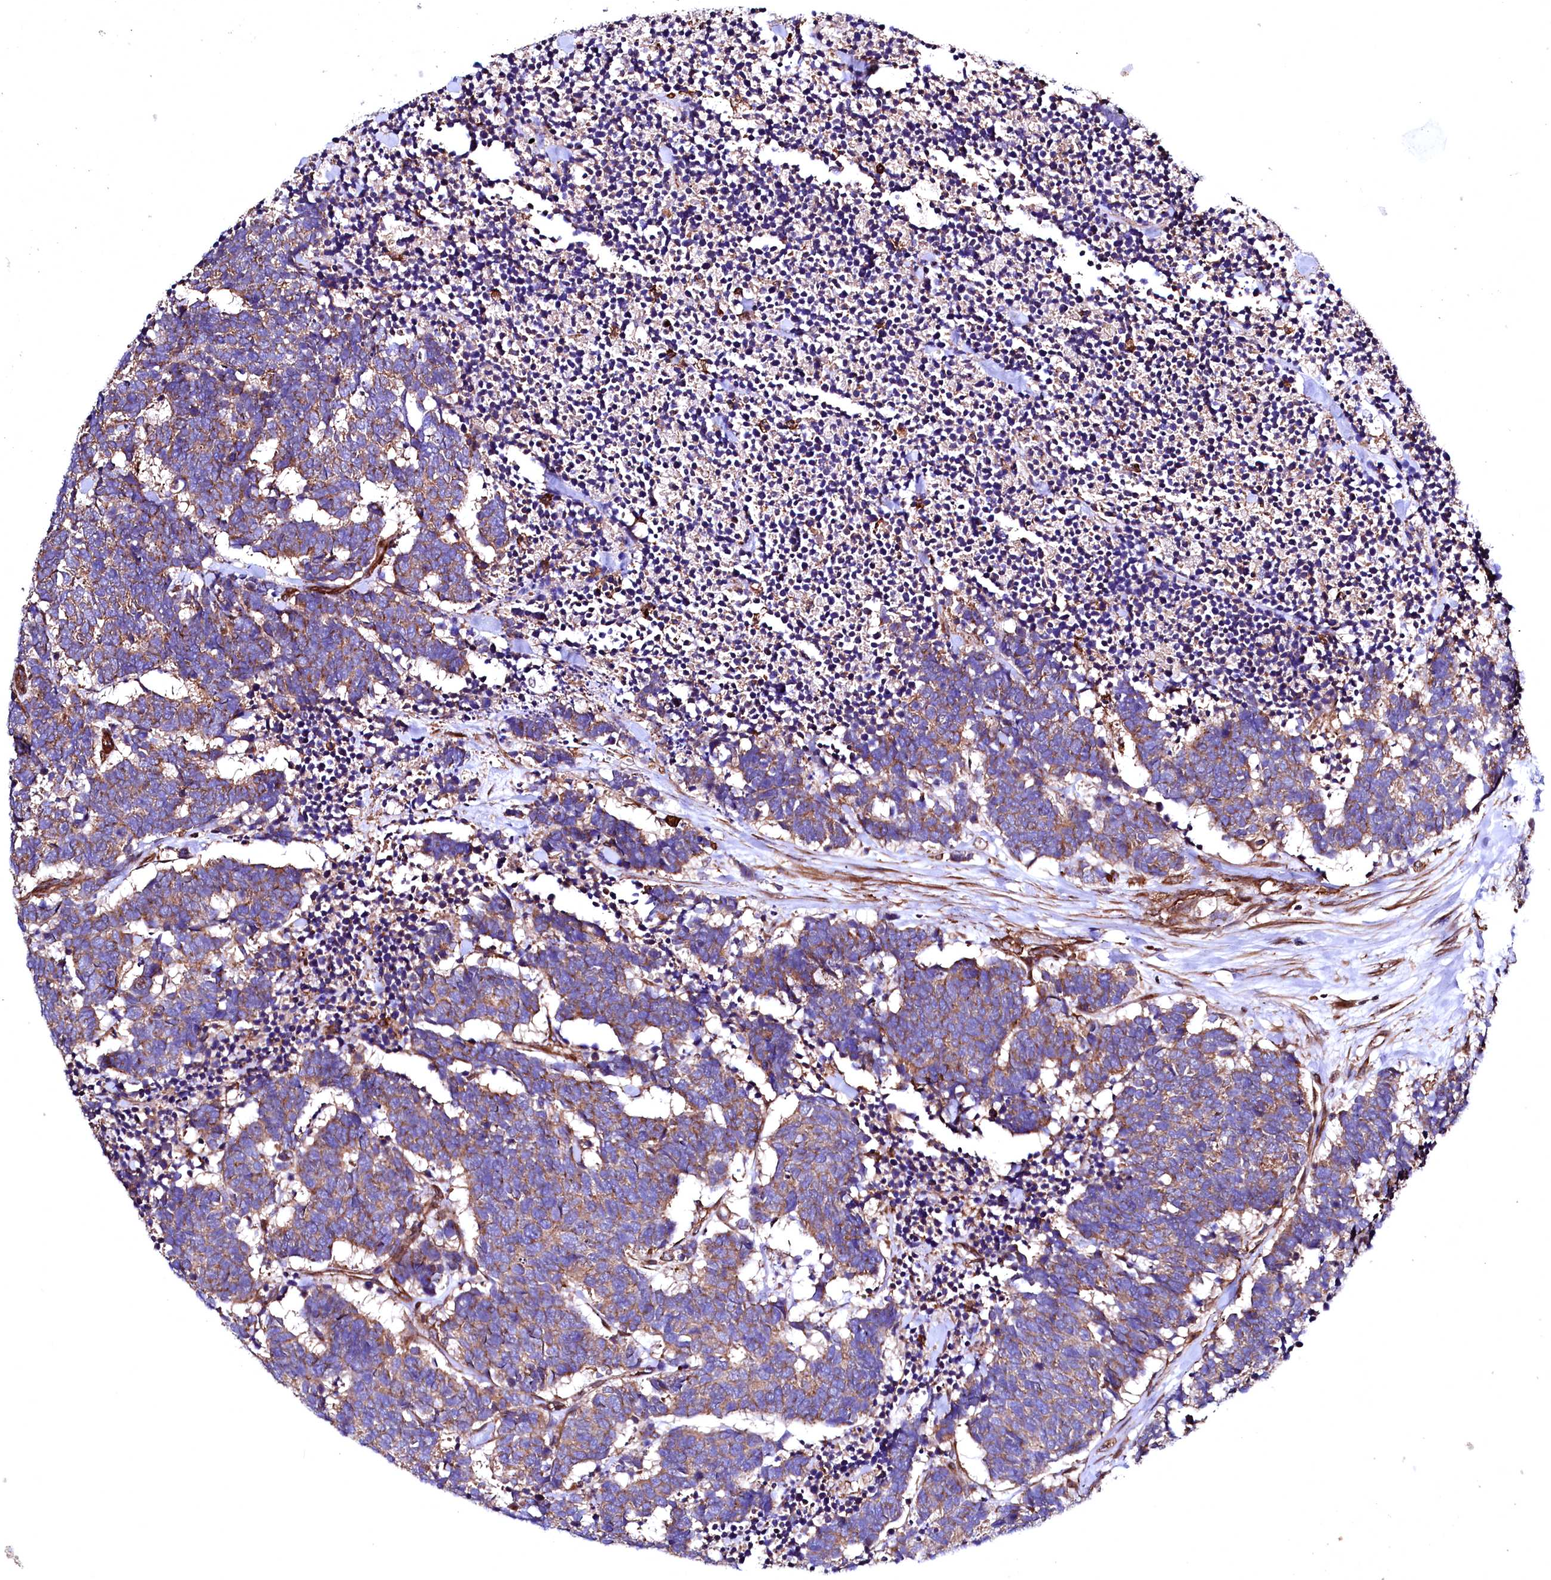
{"staining": {"intensity": "moderate", "quantity": ">75%", "location": "cytoplasmic/membranous"}, "tissue": "carcinoid", "cell_type": "Tumor cells", "image_type": "cancer", "snomed": [{"axis": "morphology", "description": "Carcinoma, NOS"}, {"axis": "morphology", "description": "Carcinoid, malignant, NOS"}, {"axis": "topography", "description": "Urinary bladder"}], "caption": "IHC (DAB (3,3'-diaminobenzidine)) staining of carcinoid displays moderate cytoplasmic/membranous protein staining in approximately >75% of tumor cells. (IHC, brightfield microscopy, high magnification).", "gene": "STAMBPL1", "patient": {"sex": "male", "age": 57}}